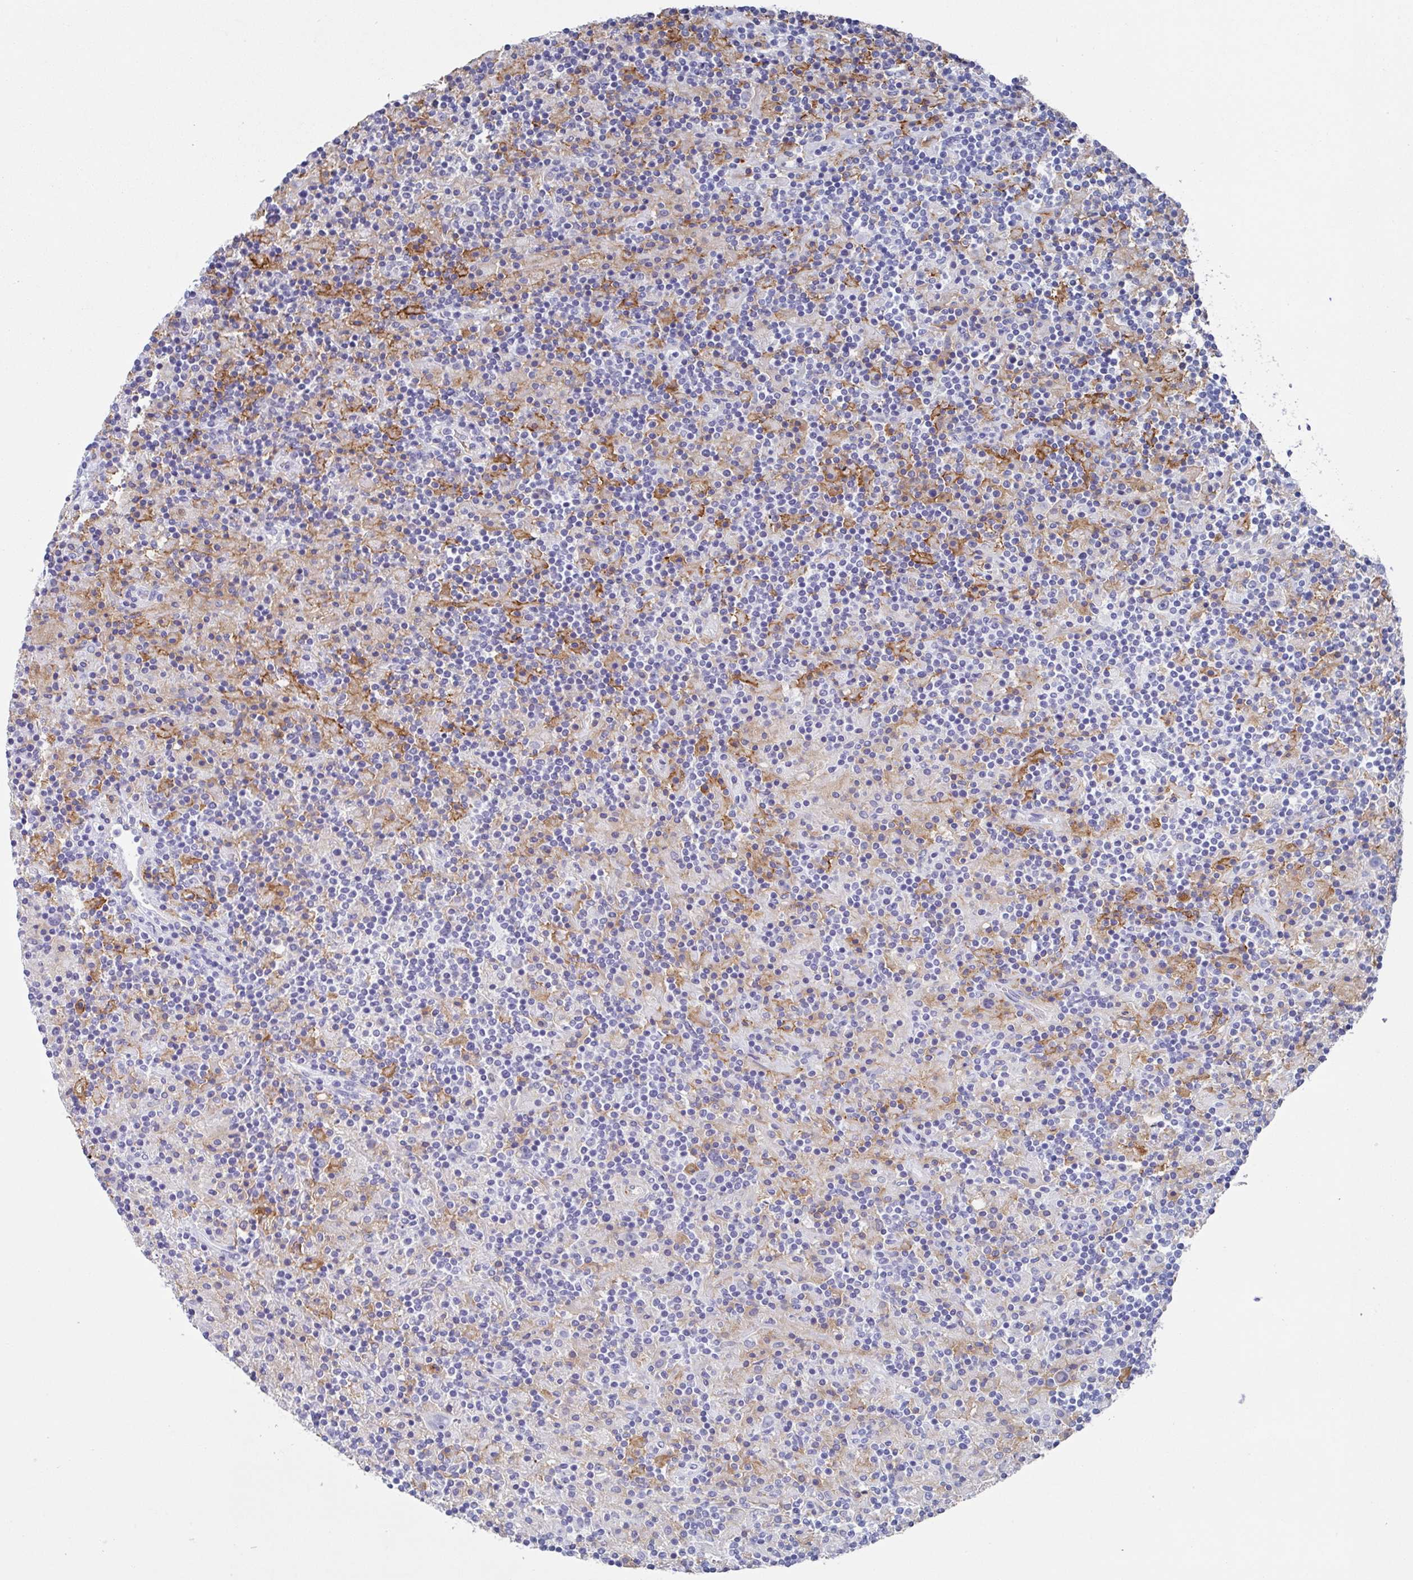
{"staining": {"intensity": "negative", "quantity": "none", "location": "none"}, "tissue": "lymphoma", "cell_type": "Tumor cells", "image_type": "cancer", "snomed": [{"axis": "morphology", "description": "Hodgkin's disease, NOS"}, {"axis": "topography", "description": "Lymph node"}], "caption": "Tumor cells show no significant positivity in Hodgkin's disease.", "gene": "FCGR3A", "patient": {"sex": "male", "age": 70}}